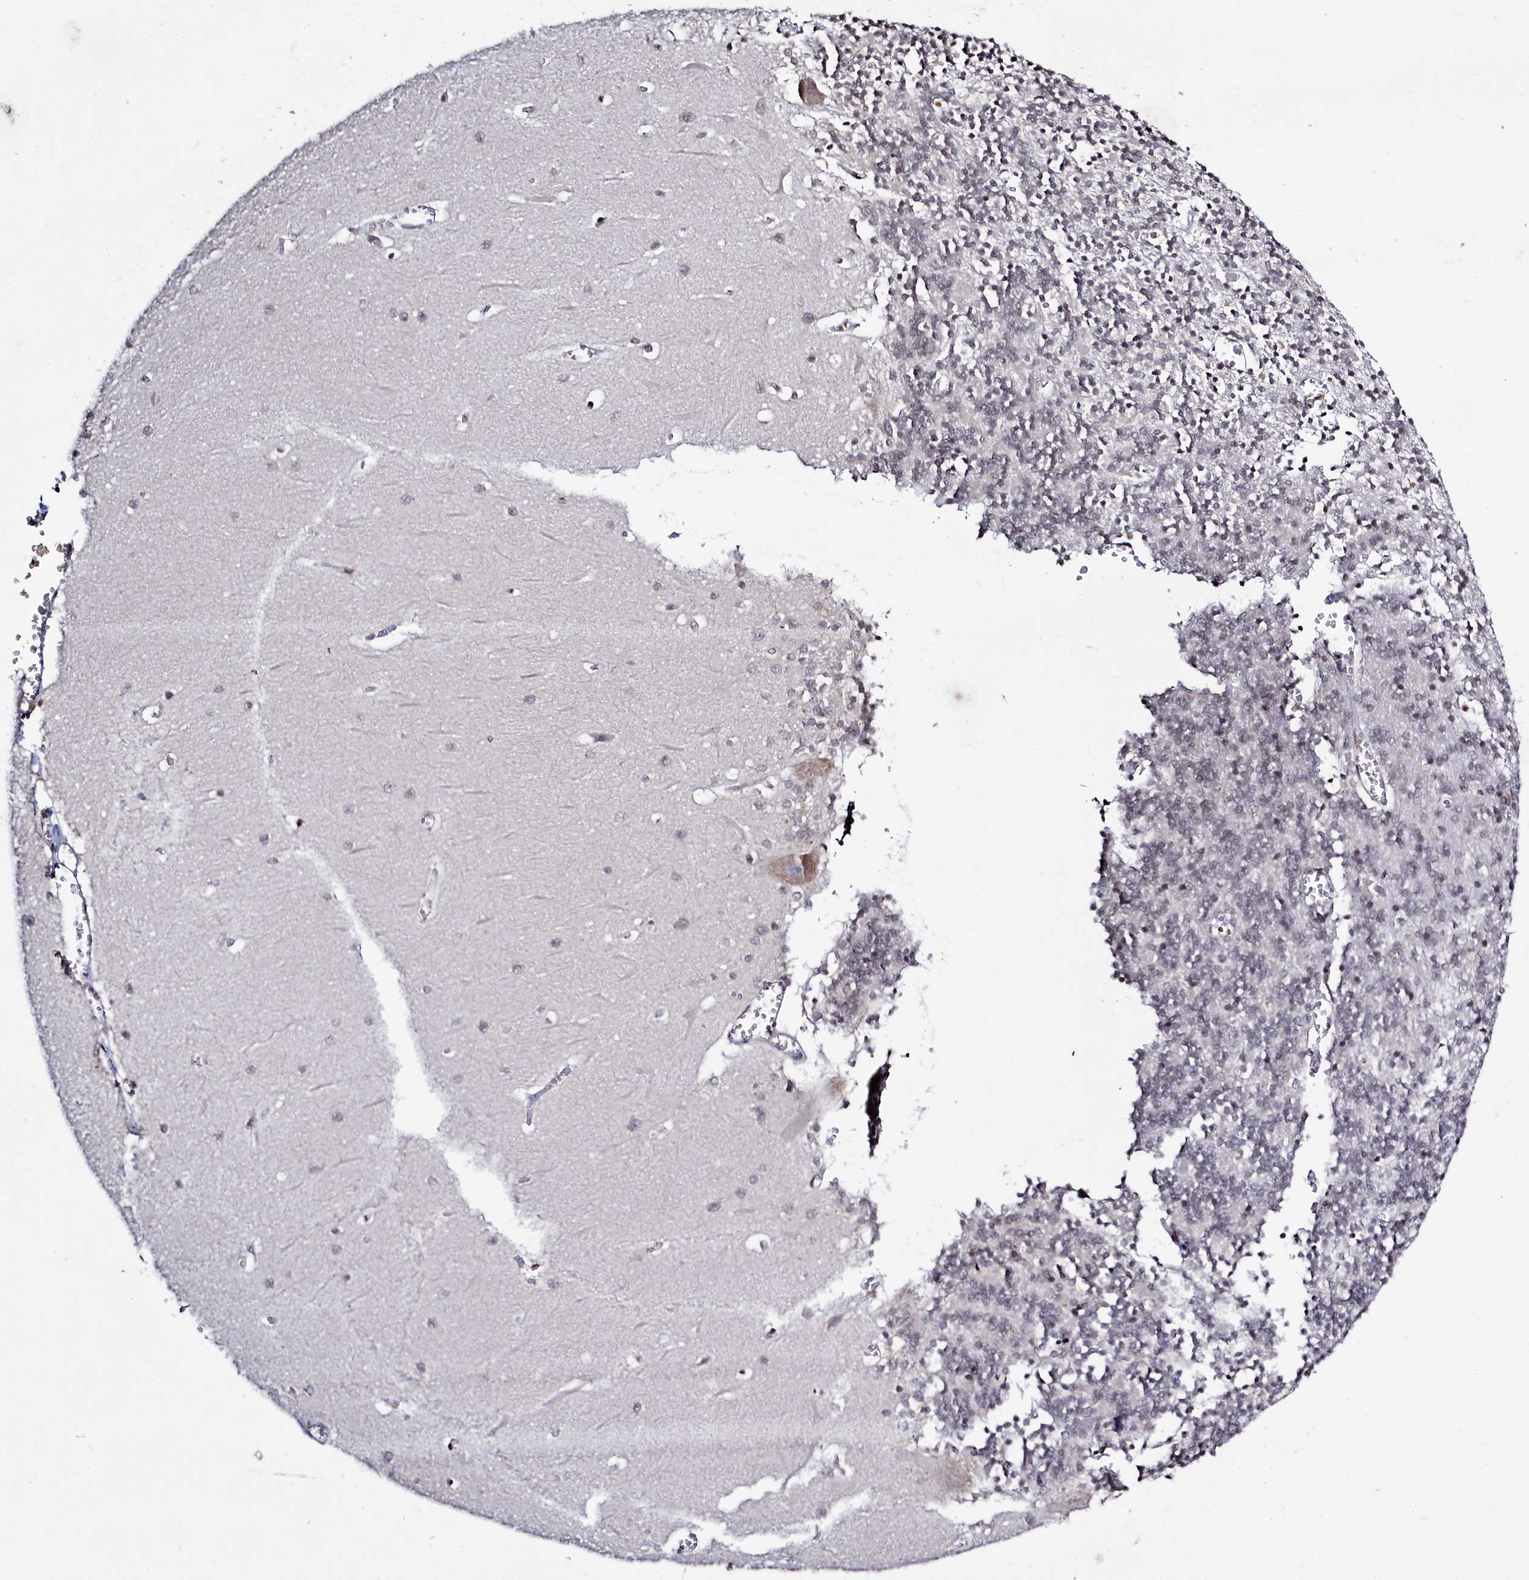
{"staining": {"intensity": "moderate", "quantity": "<25%", "location": "nuclear"}, "tissue": "cerebellum", "cell_type": "Cells in granular layer", "image_type": "normal", "snomed": [{"axis": "morphology", "description": "Normal tissue, NOS"}, {"axis": "topography", "description": "Cerebellum"}], "caption": "DAB (3,3'-diaminobenzidine) immunohistochemical staining of normal cerebellum shows moderate nuclear protein positivity in approximately <25% of cells in granular layer.", "gene": "FZD4", "patient": {"sex": "male", "age": 37}}